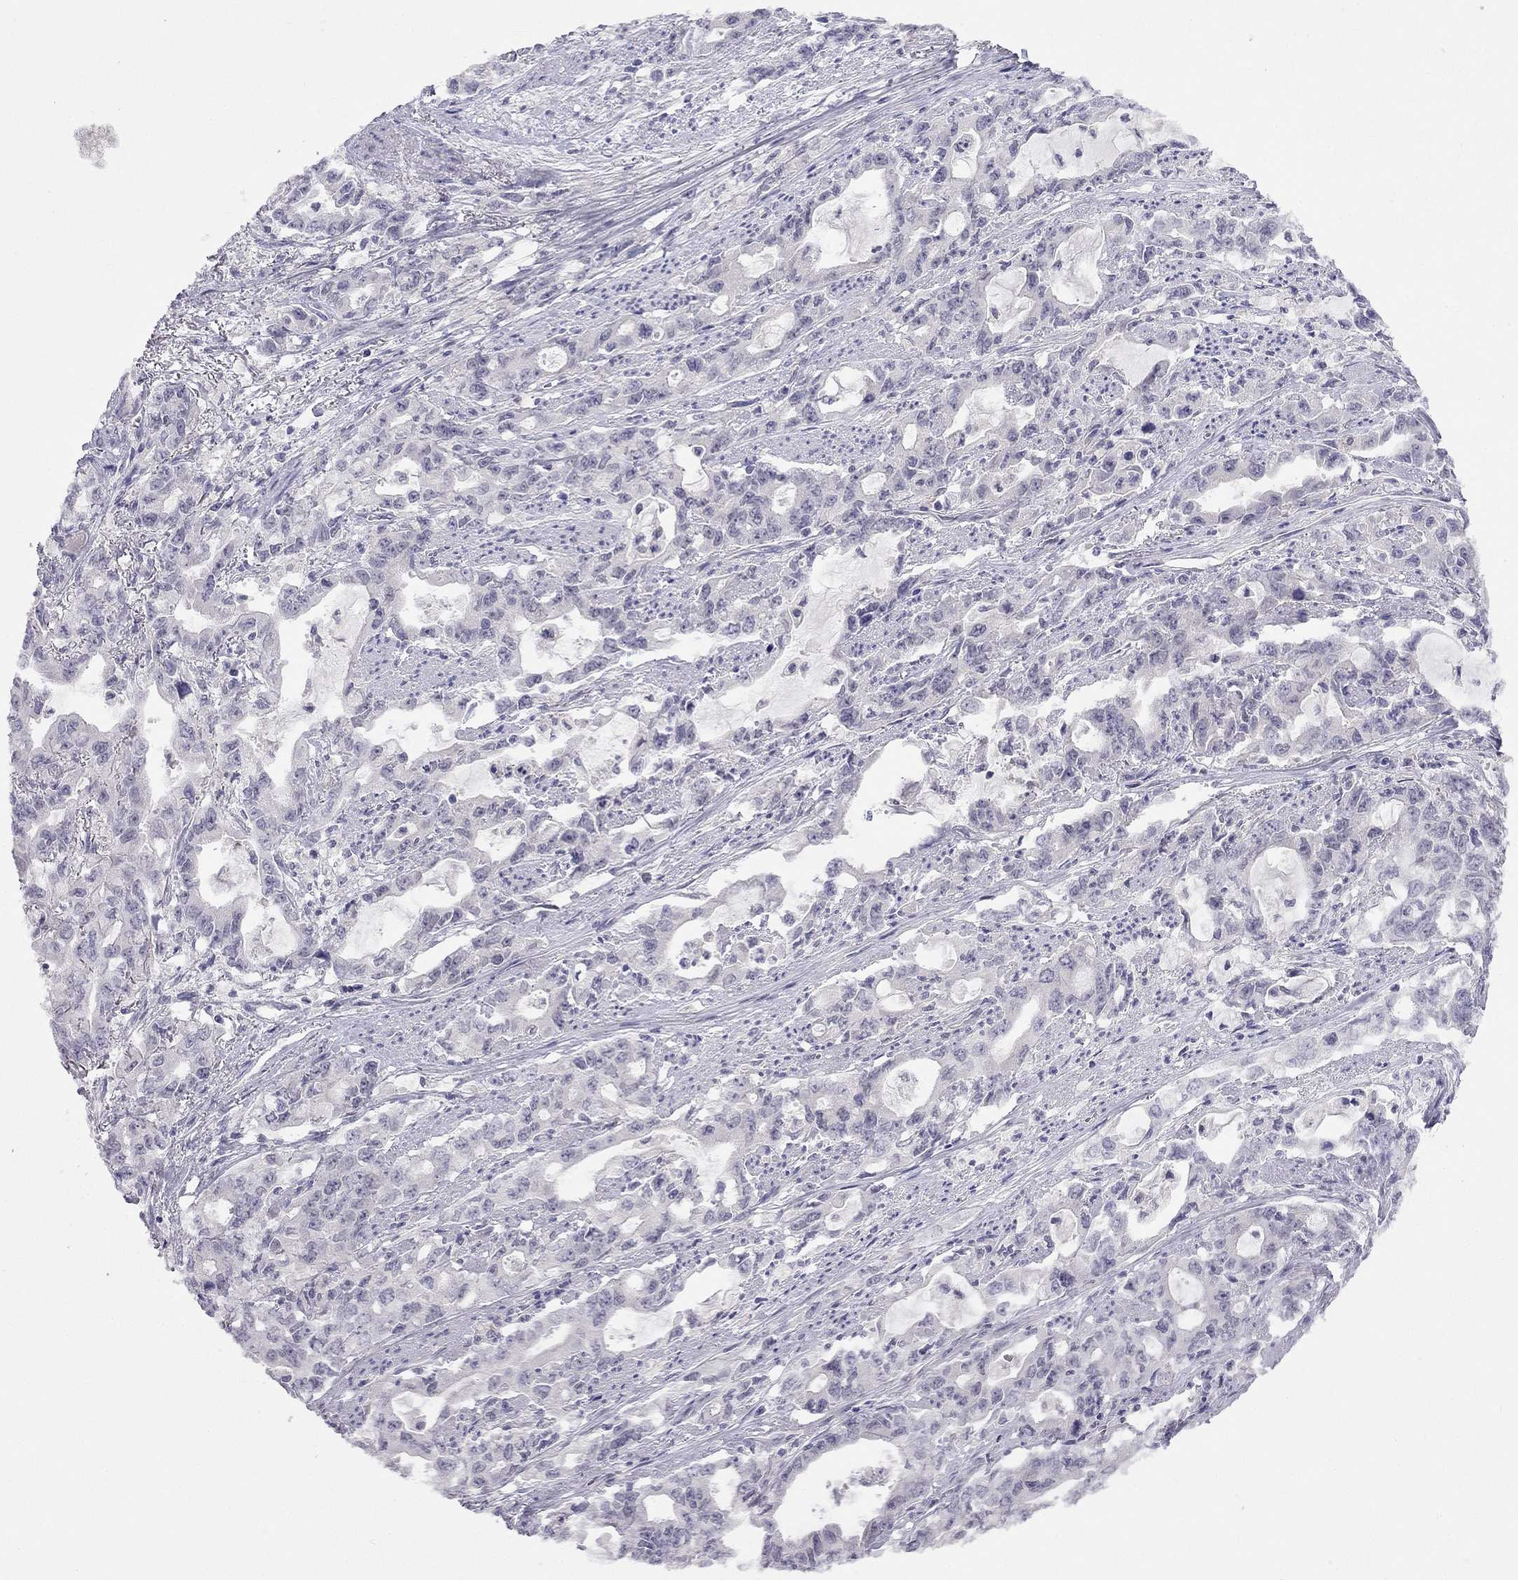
{"staining": {"intensity": "negative", "quantity": "none", "location": "none"}, "tissue": "stomach cancer", "cell_type": "Tumor cells", "image_type": "cancer", "snomed": [{"axis": "morphology", "description": "Adenocarcinoma, NOS"}, {"axis": "topography", "description": "Stomach, upper"}], "caption": "IHC photomicrograph of neoplastic tissue: adenocarcinoma (stomach) stained with DAB displays no significant protein expression in tumor cells. (Brightfield microscopy of DAB immunohistochemistry at high magnification).", "gene": "C16orf89", "patient": {"sex": "male", "age": 85}}